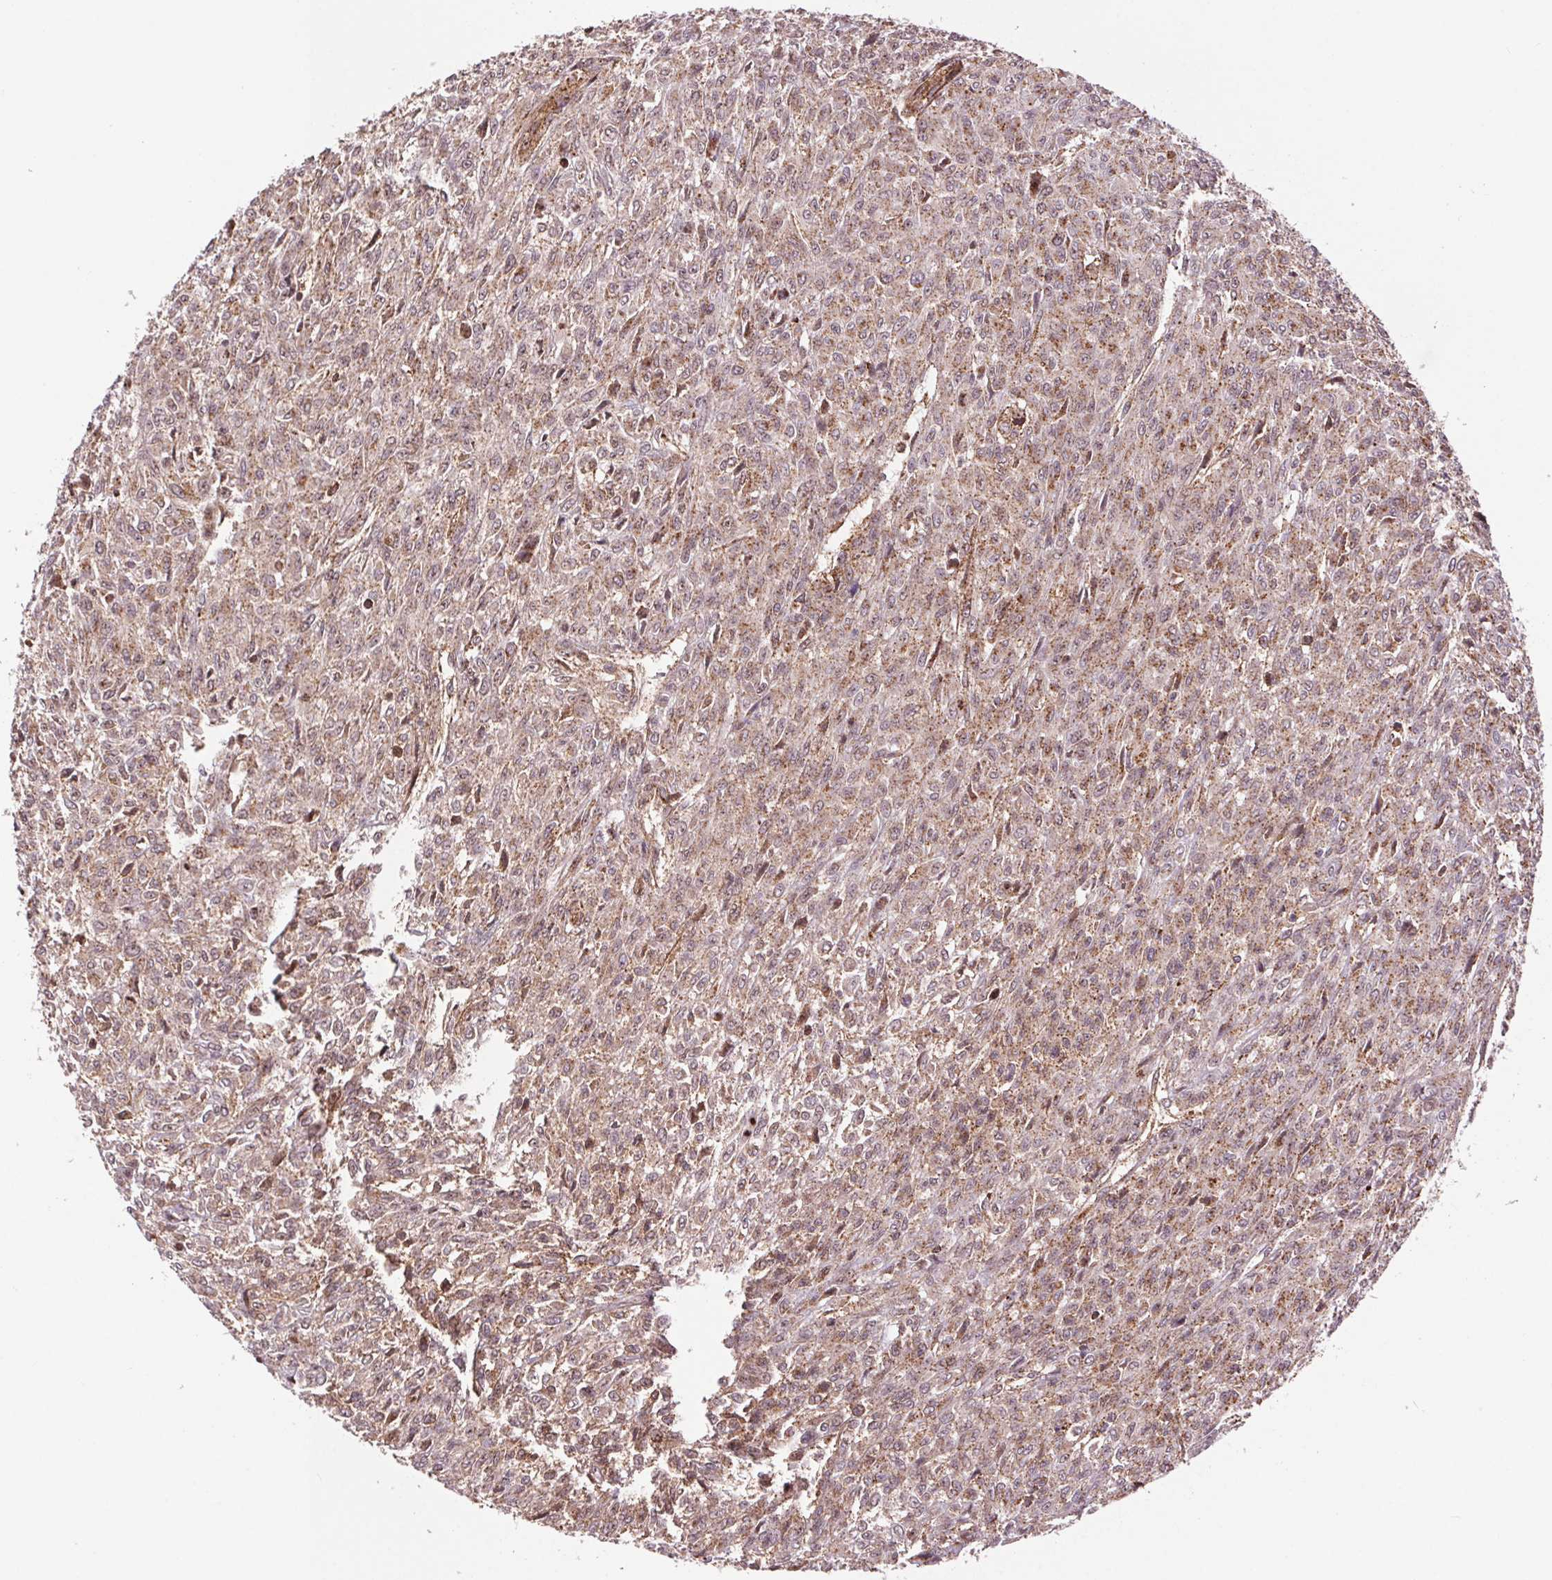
{"staining": {"intensity": "weak", "quantity": ">75%", "location": "cytoplasmic/membranous"}, "tissue": "renal cancer", "cell_type": "Tumor cells", "image_type": "cancer", "snomed": [{"axis": "morphology", "description": "Adenocarcinoma, NOS"}, {"axis": "topography", "description": "Kidney"}], "caption": "Tumor cells display low levels of weak cytoplasmic/membranous positivity in about >75% of cells in renal adenocarcinoma.", "gene": "CHMP4B", "patient": {"sex": "male", "age": 58}}